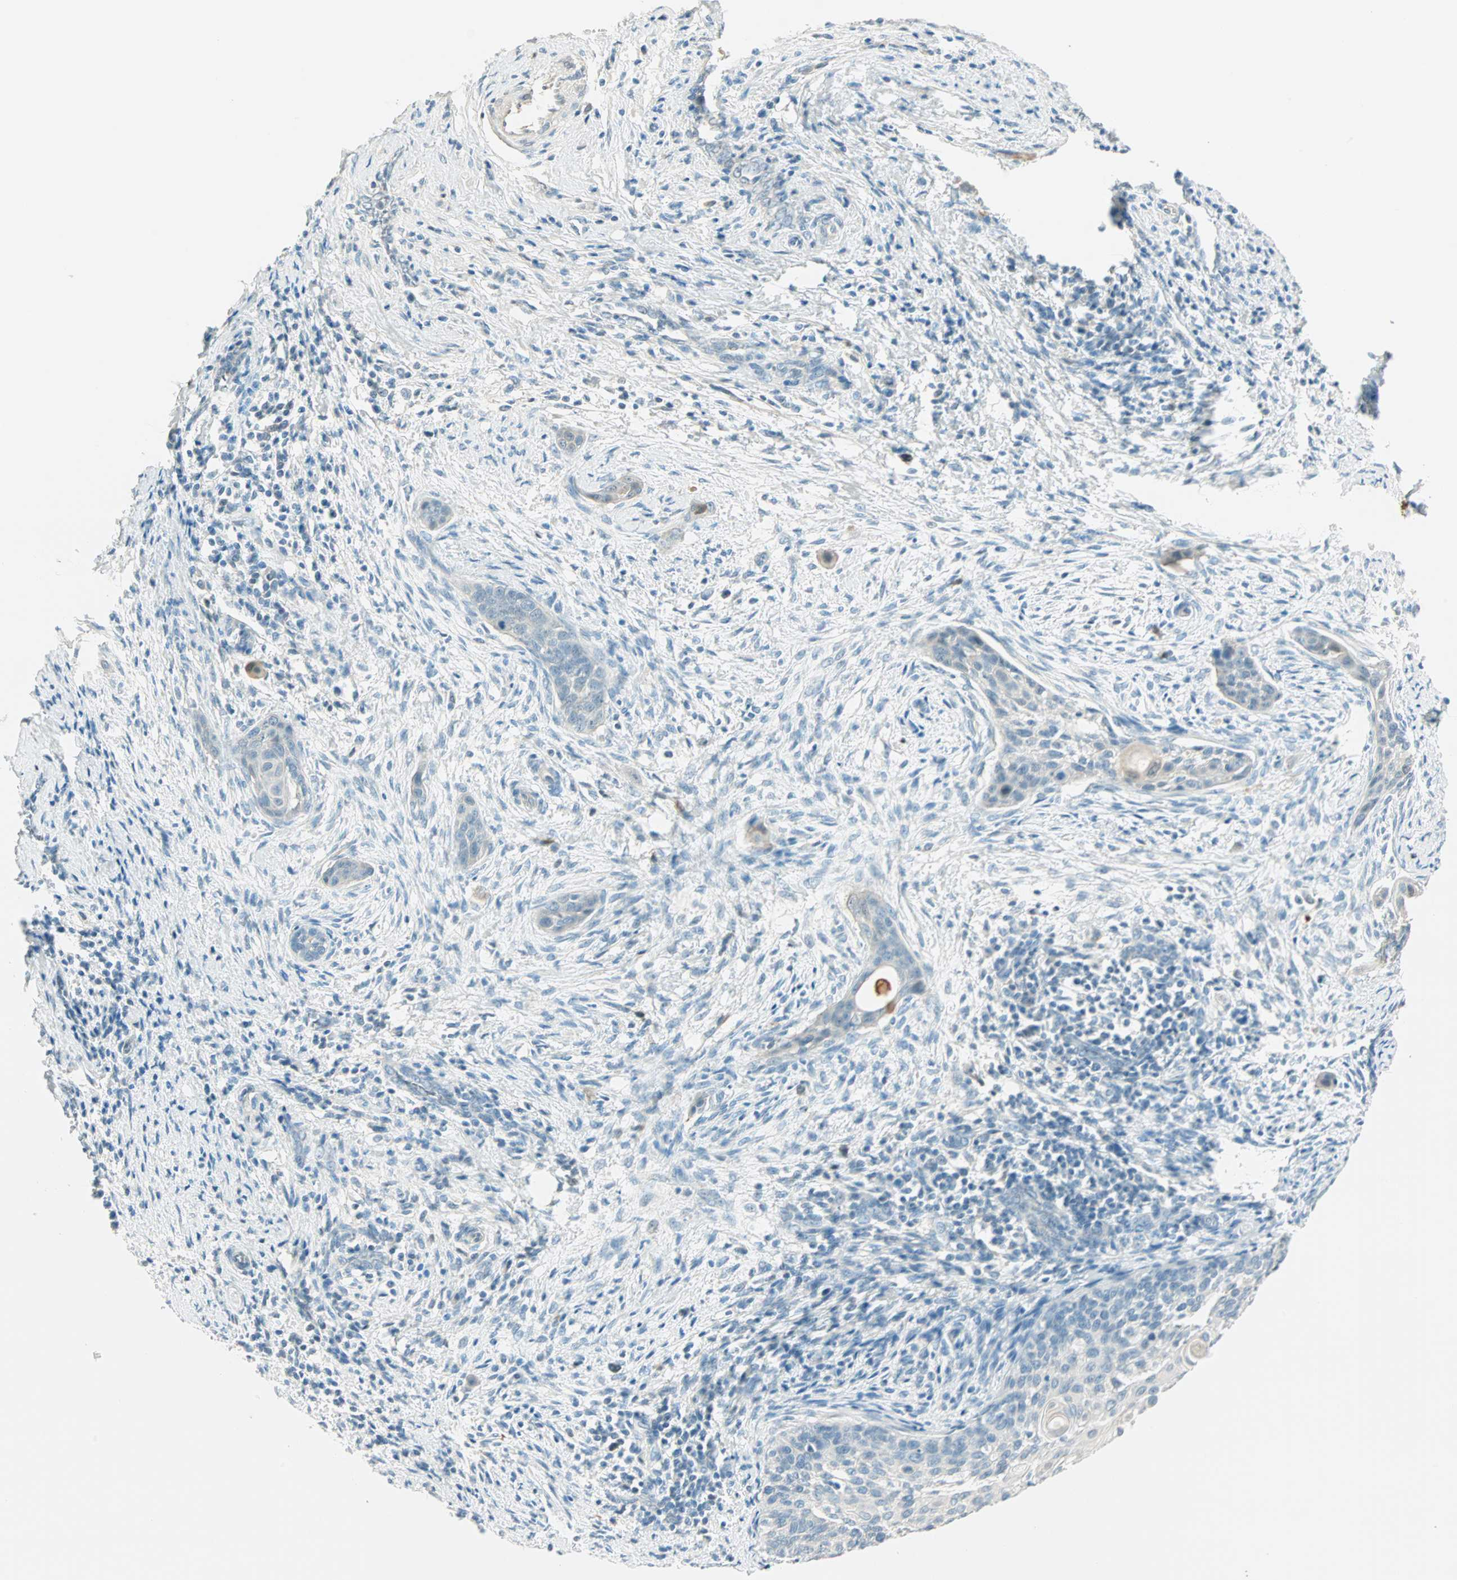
{"staining": {"intensity": "weak", "quantity": "25%-75%", "location": "cytoplasmic/membranous"}, "tissue": "cervical cancer", "cell_type": "Tumor cells", "image_type": "cancer", "snomed": [{"axis": "morphology", "description": "Squamous cell carcinoma, NOS"}, {"axis": "topography", "description": "Cervix"}], "caption": "High-power microscopy captured an IHC micrograph of squamous cell carcinoma (cervical), revealing weak cytoplasmic/membranous positivity in approximately 25%-75% of tumor cells.", "gene": "S100A1", "patient": {"sex": "female", "age": 33}}